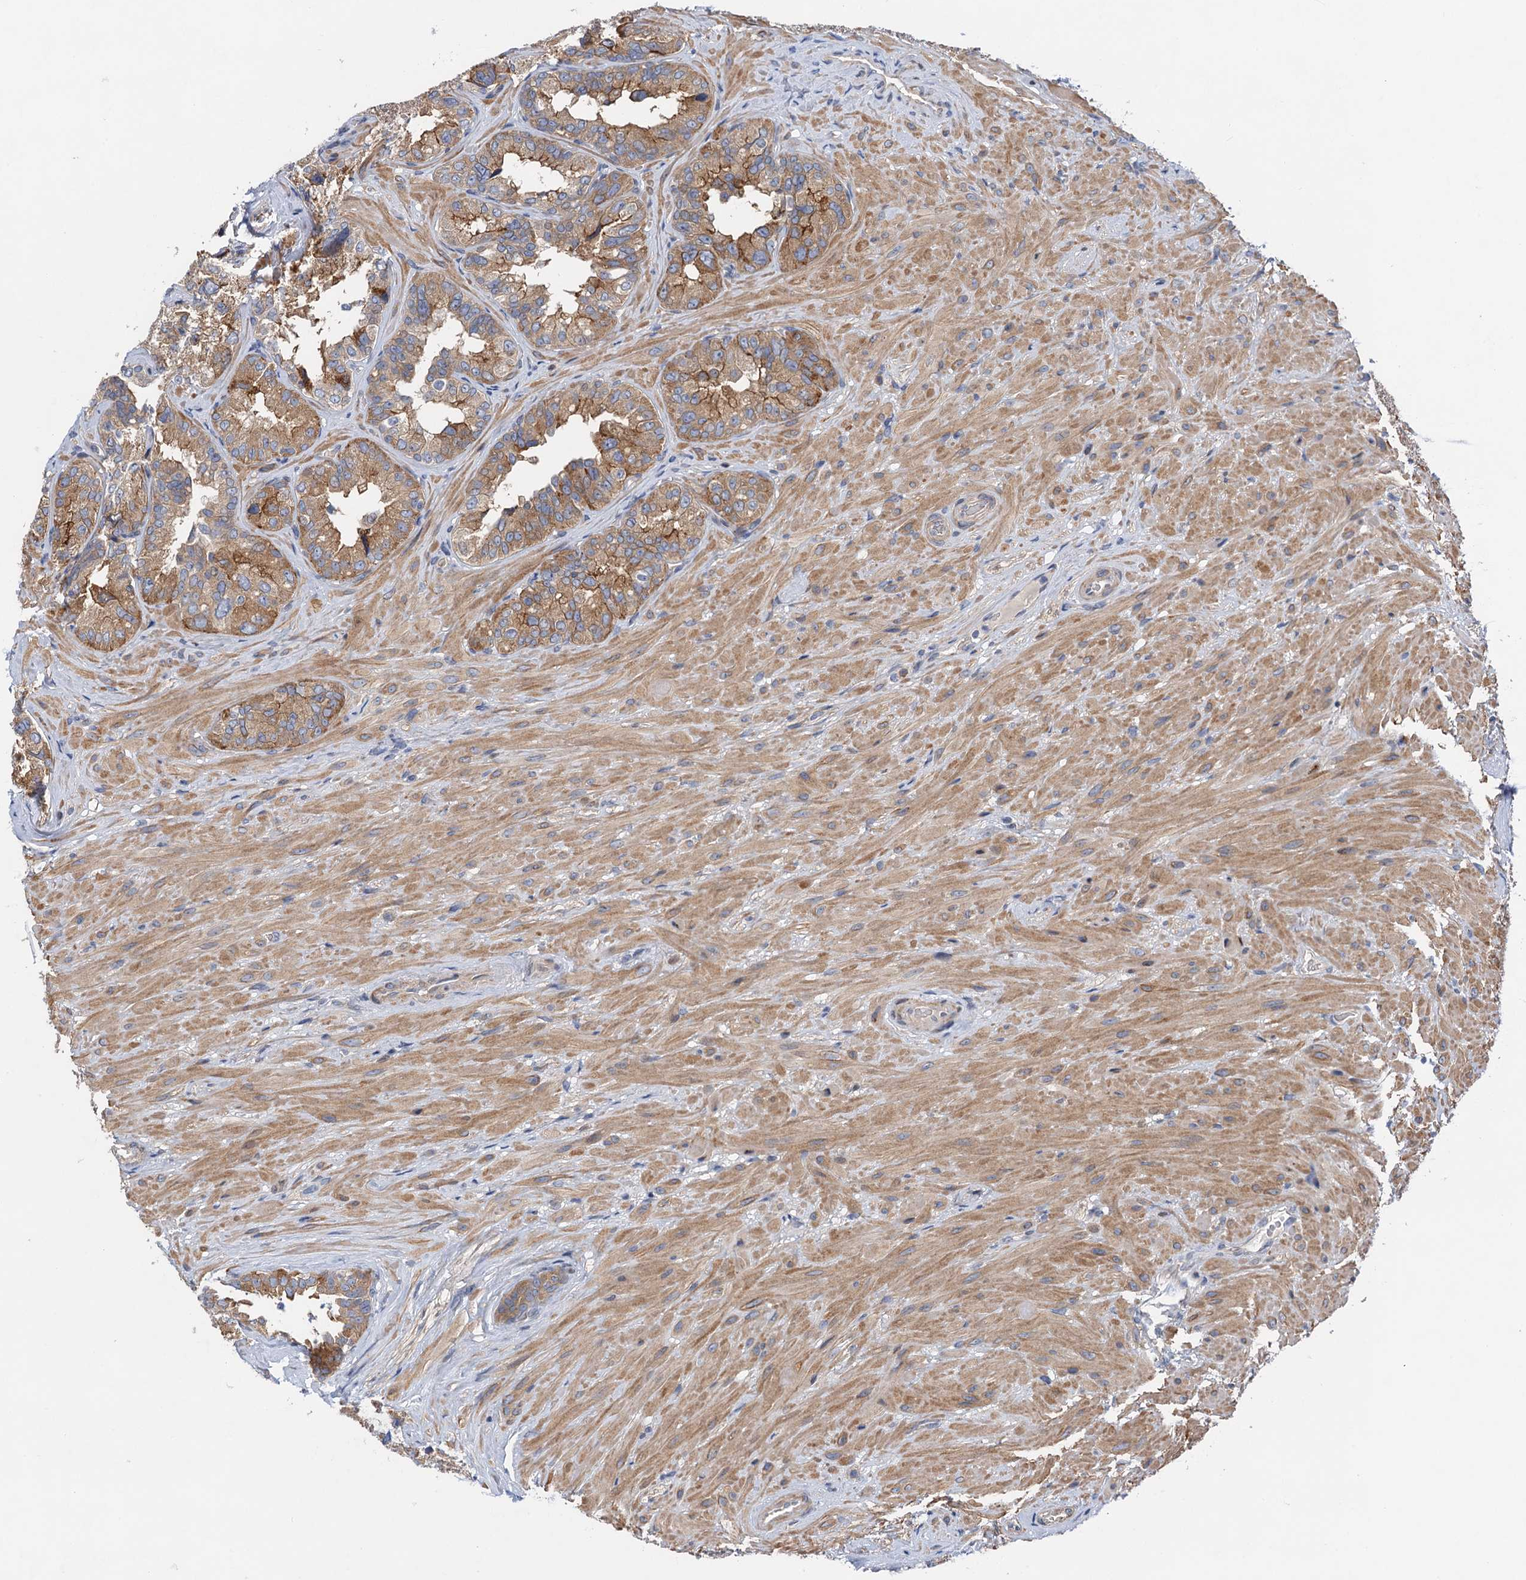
{"staining": {"intensity": "moderate", "quantity": "25%-75%", "location": "cytoplasmic/membranous"}, "tissue": "seminal vesicle", "cell_type": "Glandular cells", "image_type": "normal", "snomed": [{"axis": "morphology", "description": "Normal tissue, NOS"}, {"axis": "topography", "description": "Seminal veicle"}, {"axis": "topography", "description": "Peripheral nerve tissue"}], "caption": "Glandular cells display medium levels of moderate cytoplasmic/membranous staining in approximately 25%-75% of cells in unremarkable seminal vesicle. (IHC, brightfield microscopy, high magnification).", "gene": "NBEA", "patient": {"sex": "male", "age": 67}}